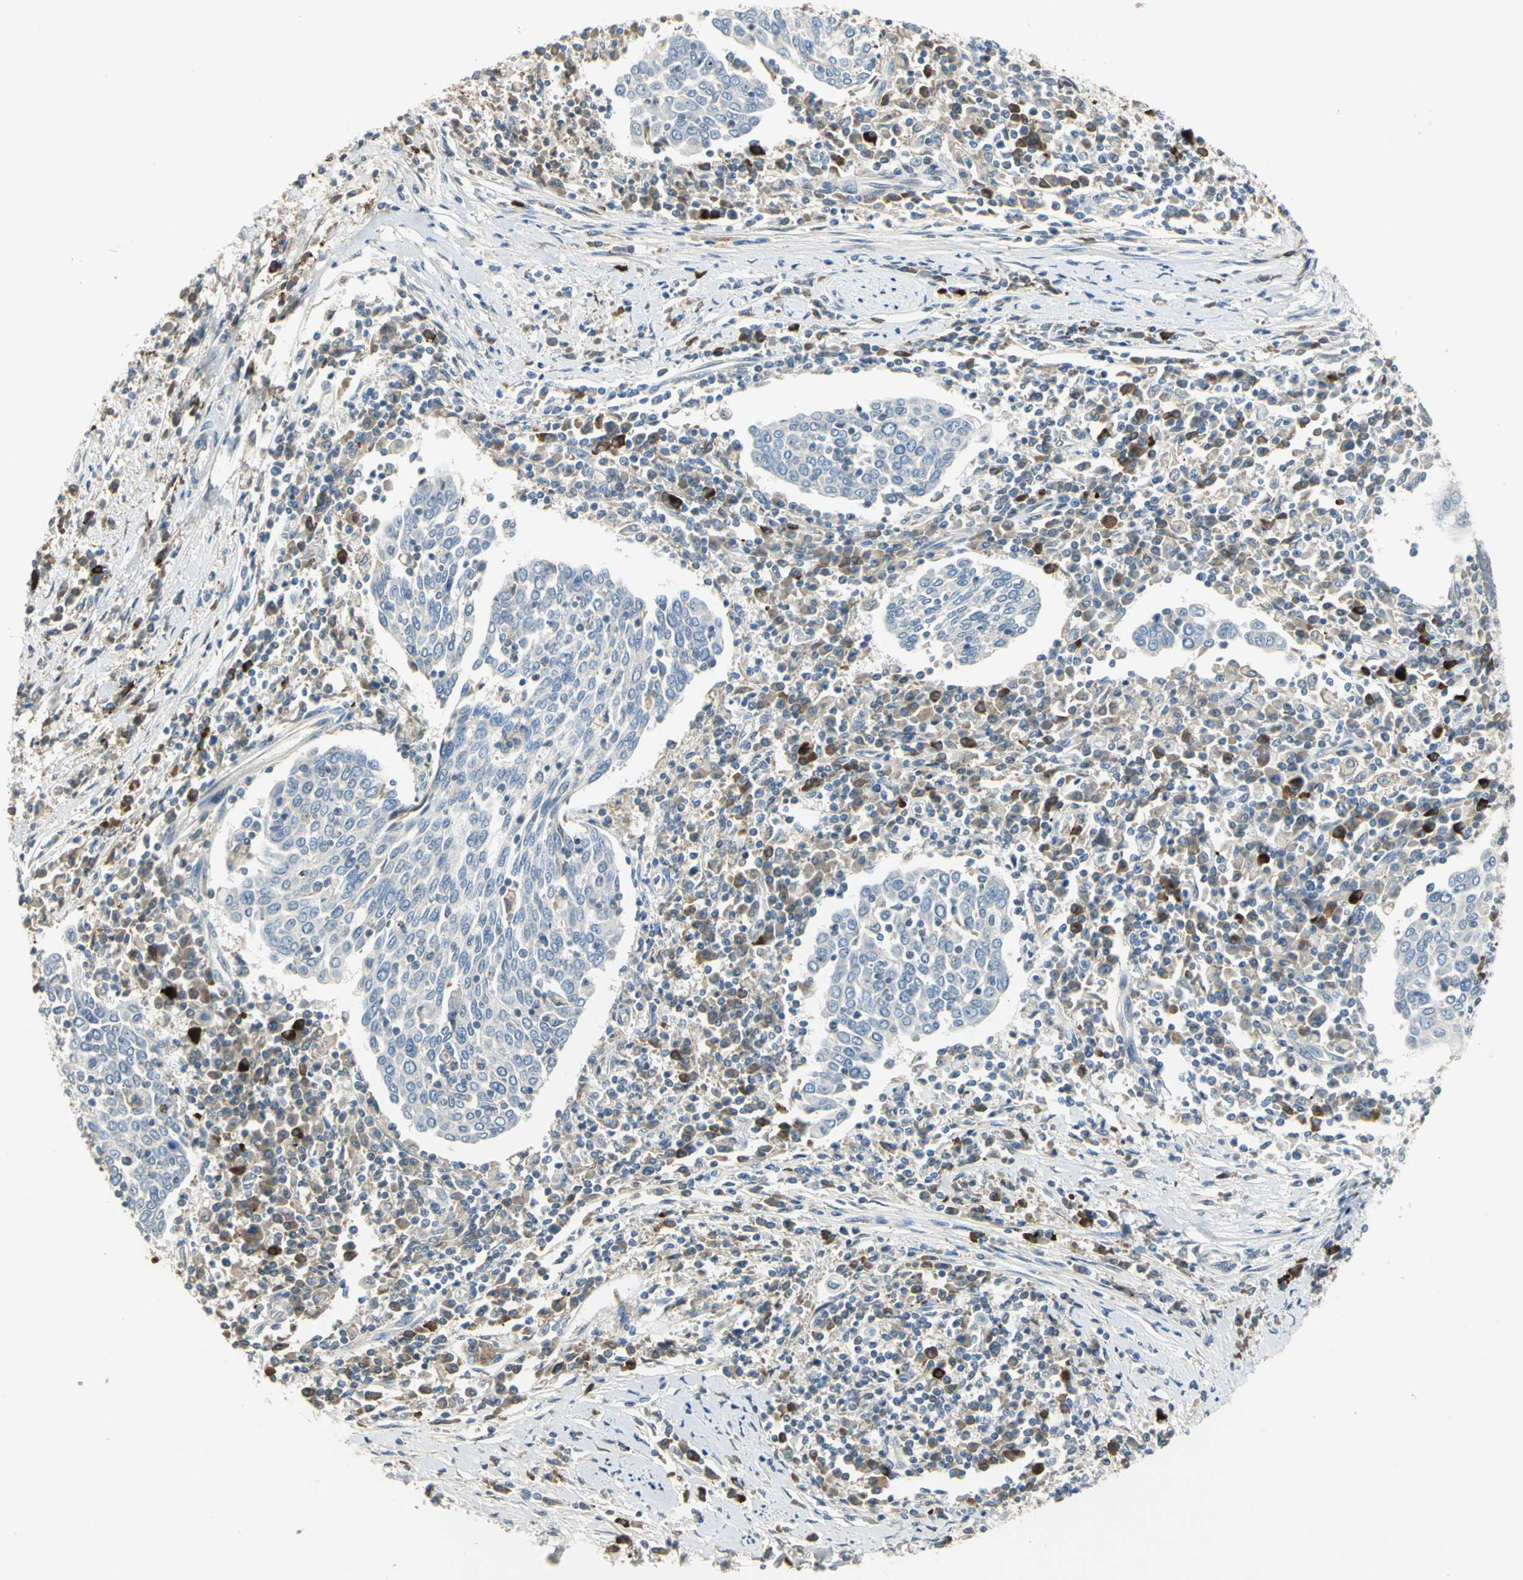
{"staining": {"intensity": "negative", "quantity": "none", "location": "none"}, "tissue": "cervical cancer", "cell_type": "Tumor cells", "image_type": "cancer", "snomed": [{"axis": "morphology", "description": "Squamous cell carcinoma, NOS"}, {"axis": "topography", "description": "Cervix"}], "caption": "Immunohistochemistry micrograph of cervical squamous cell carcinoma stained for a protein (brown), which shows no staining in tumor cells.", "gene": "PROC", "patient": {"sex": "female", "age": 40}}